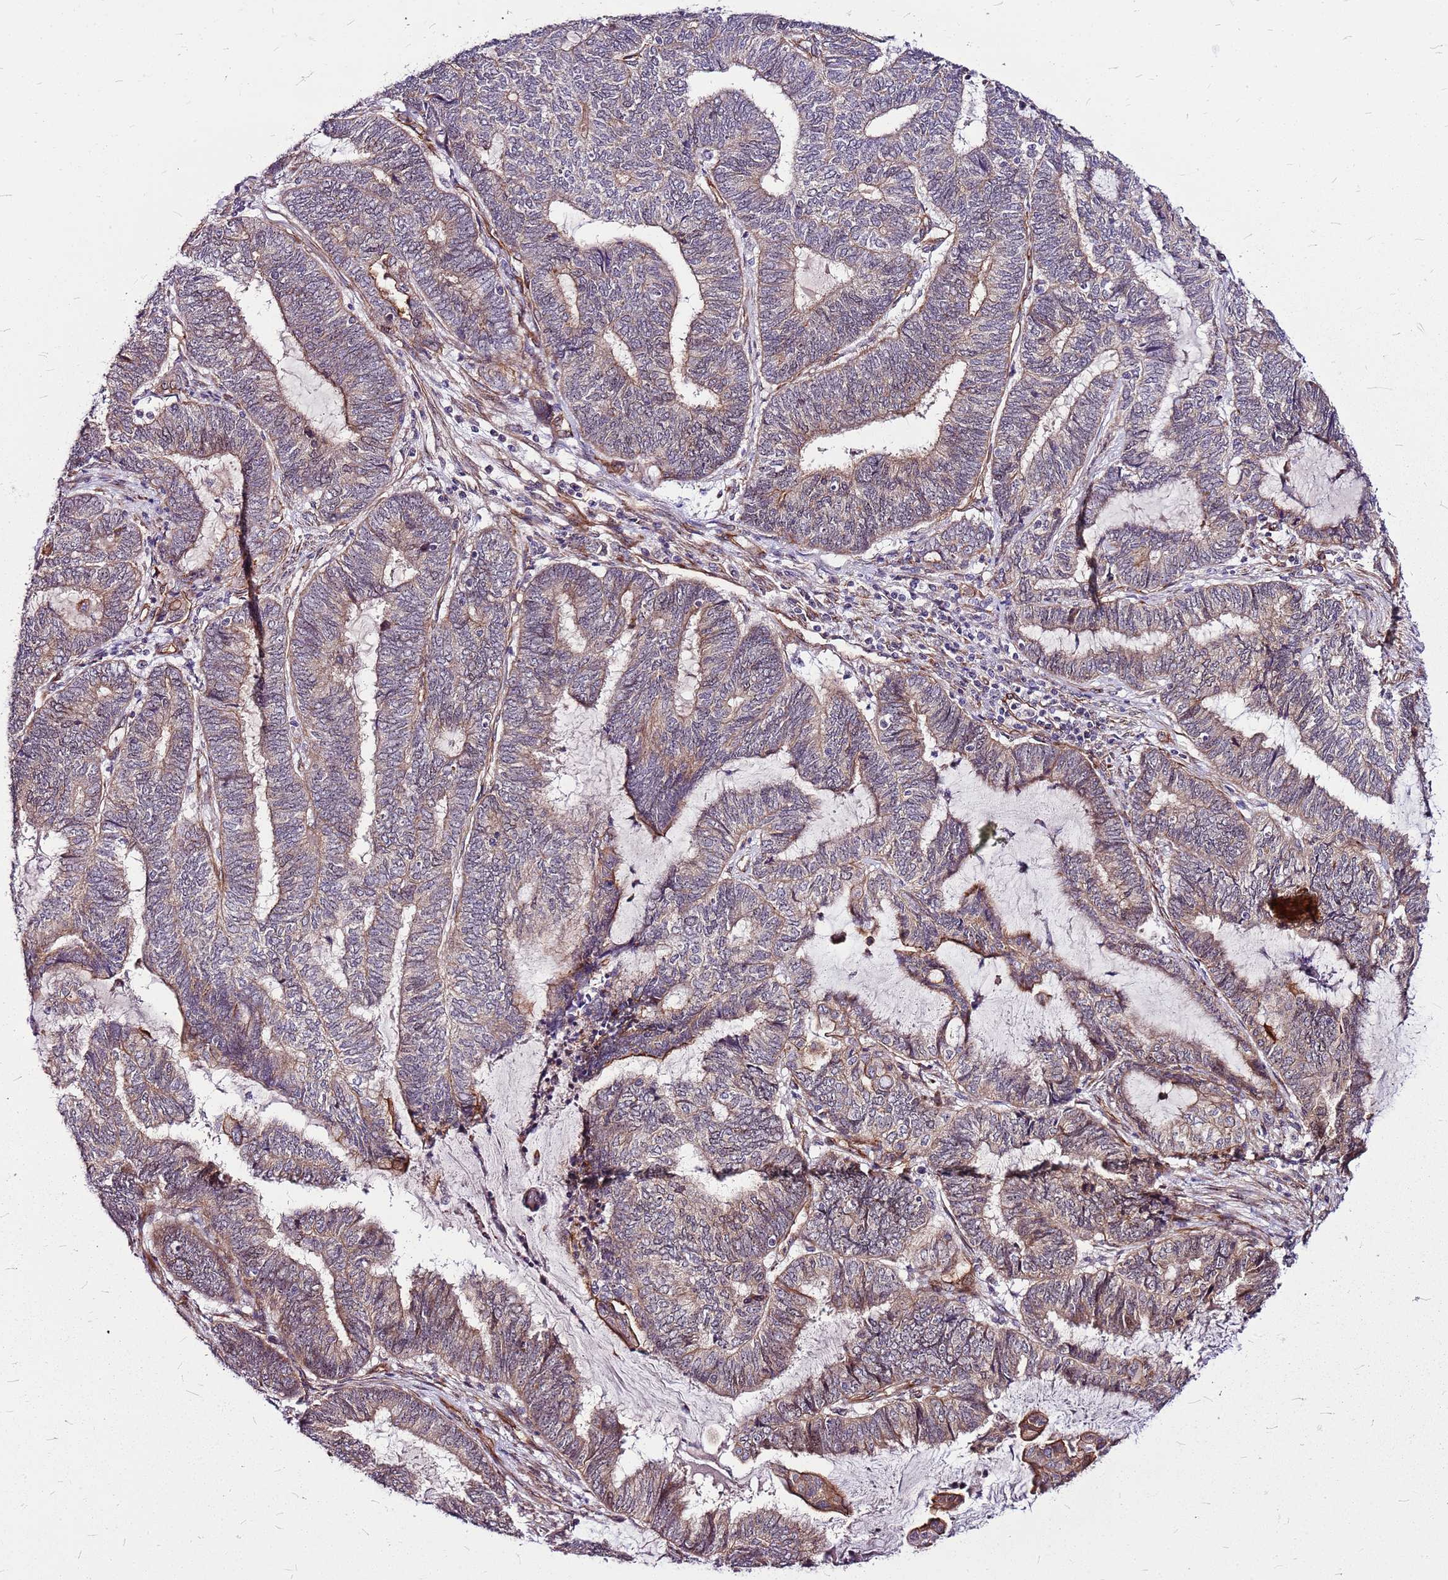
{"staining": {"intensity": "weak", "quantity": ">75%", "location": "cytoplasmic/membranous"}, "tissue": "endometrial cancer", "cell_type": "Tumor cells", "image_type": "cancer", "snomed": [{"axis": "morphology", "description": "Adenocarcinoma, NOS"}, {"axis": "topography", "description": "Uterus"}, {"axis": "topography", "description": "Endometrium"}], "caption": "Protein expression analysis of human adenocarcinoma (endometrial) reveals weak cytoplasmic/membranous positivity in about >75% of tumor cells.", "gene": "TOPAZ1", "patient": {"sex": "female", "age": 70}}